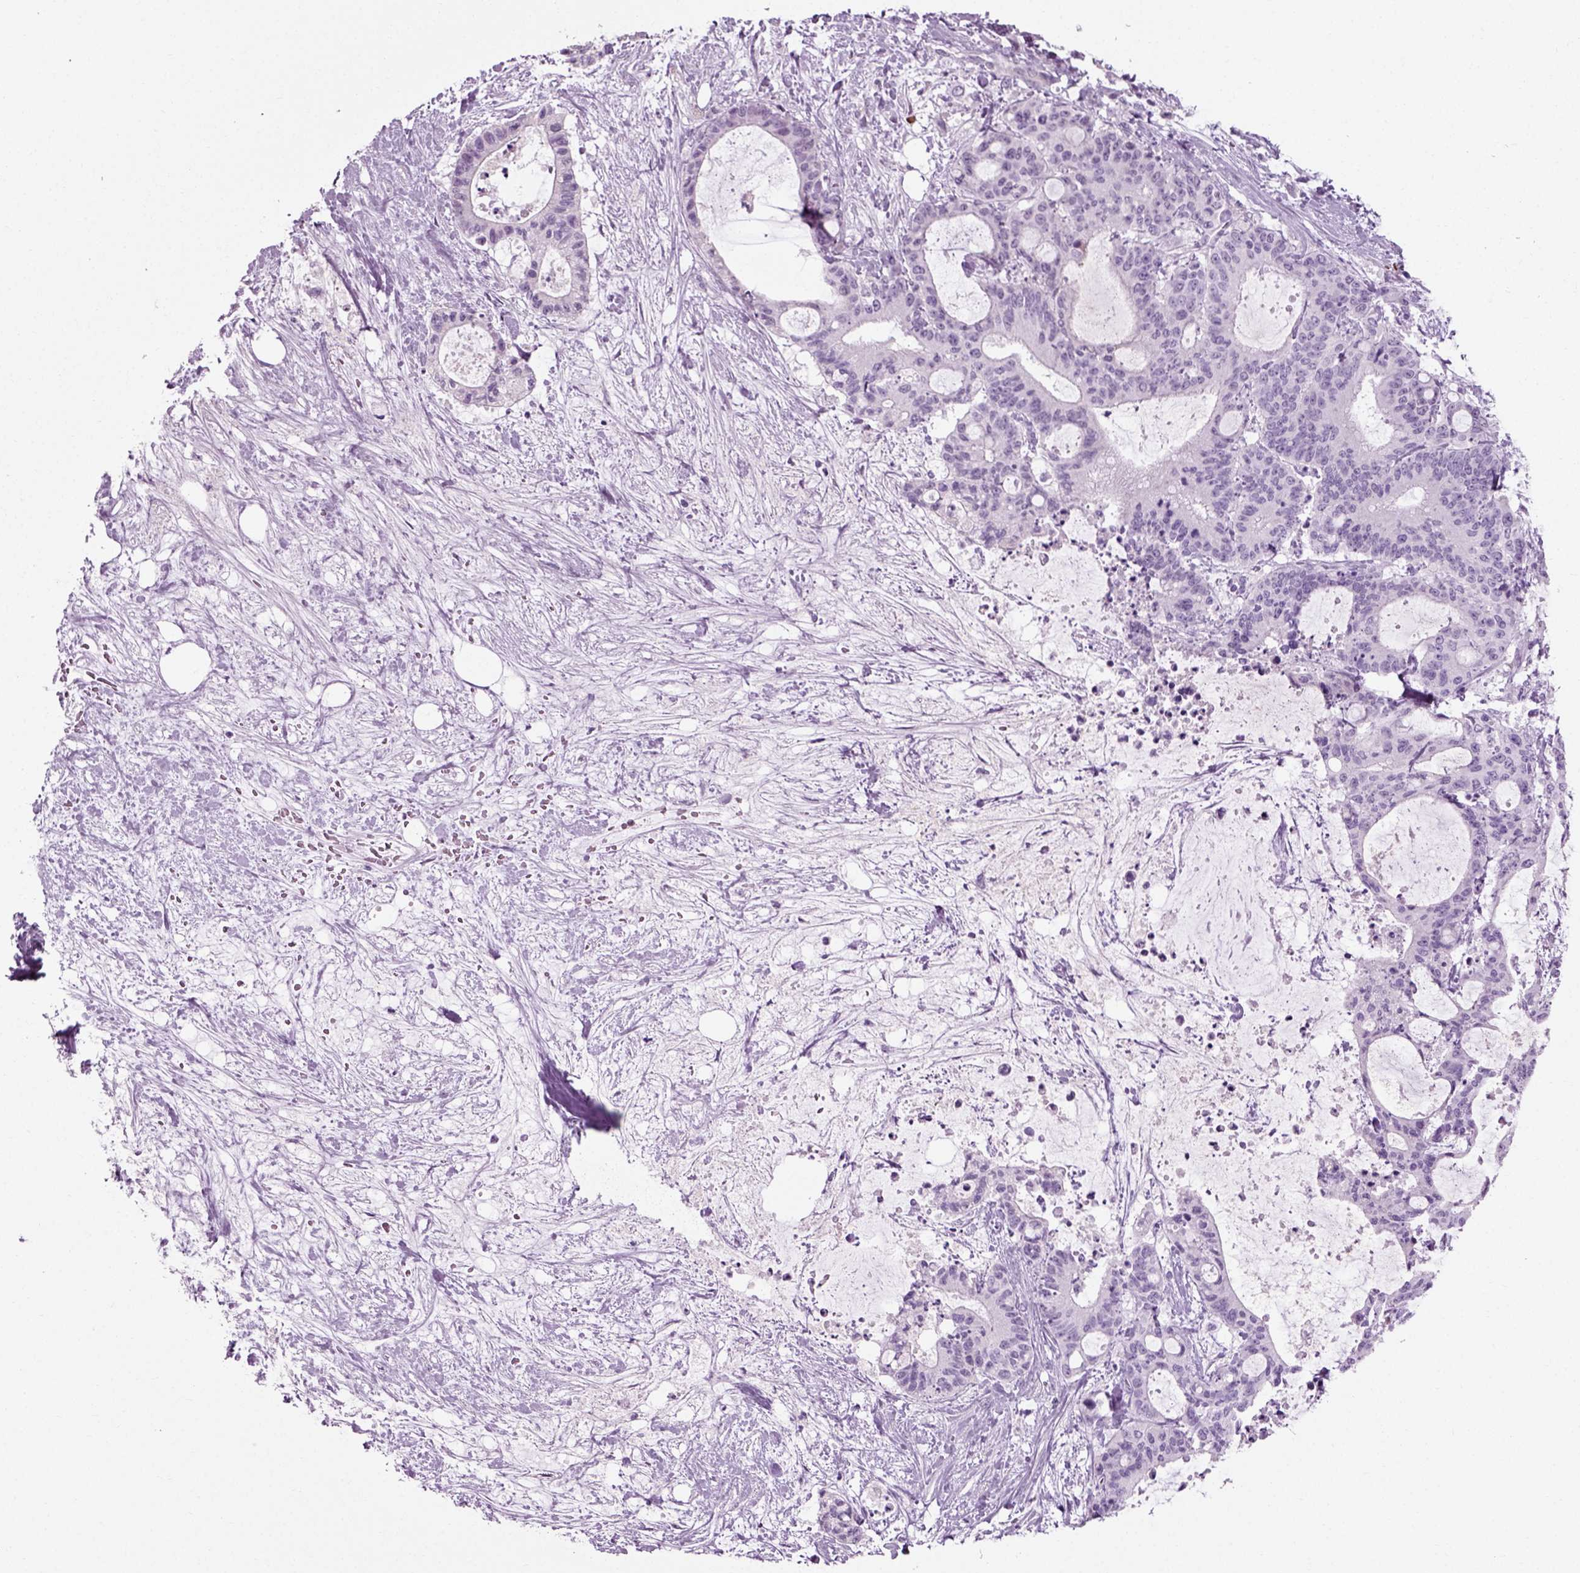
{"staining": {"intensity": "negative", "quantity": "none", "location": "none"}, "tissue": "liver cancer", "cell_type": "Tumor cells", "image_type": "cancer", "snomed": [{"axis": "morphology", "description": "Cholangiocarcinoma"}, {"axis": "topography", "description": "Liver"}], "caption": "DAB (3,3'-diaminobenzidine) immunohistochemical staining of human liver cholangiocarcinoma exhibits no significant expression in tumor cells.", "gene": "SLC26A8", "patient": {"sex": "female", "age": 73}}